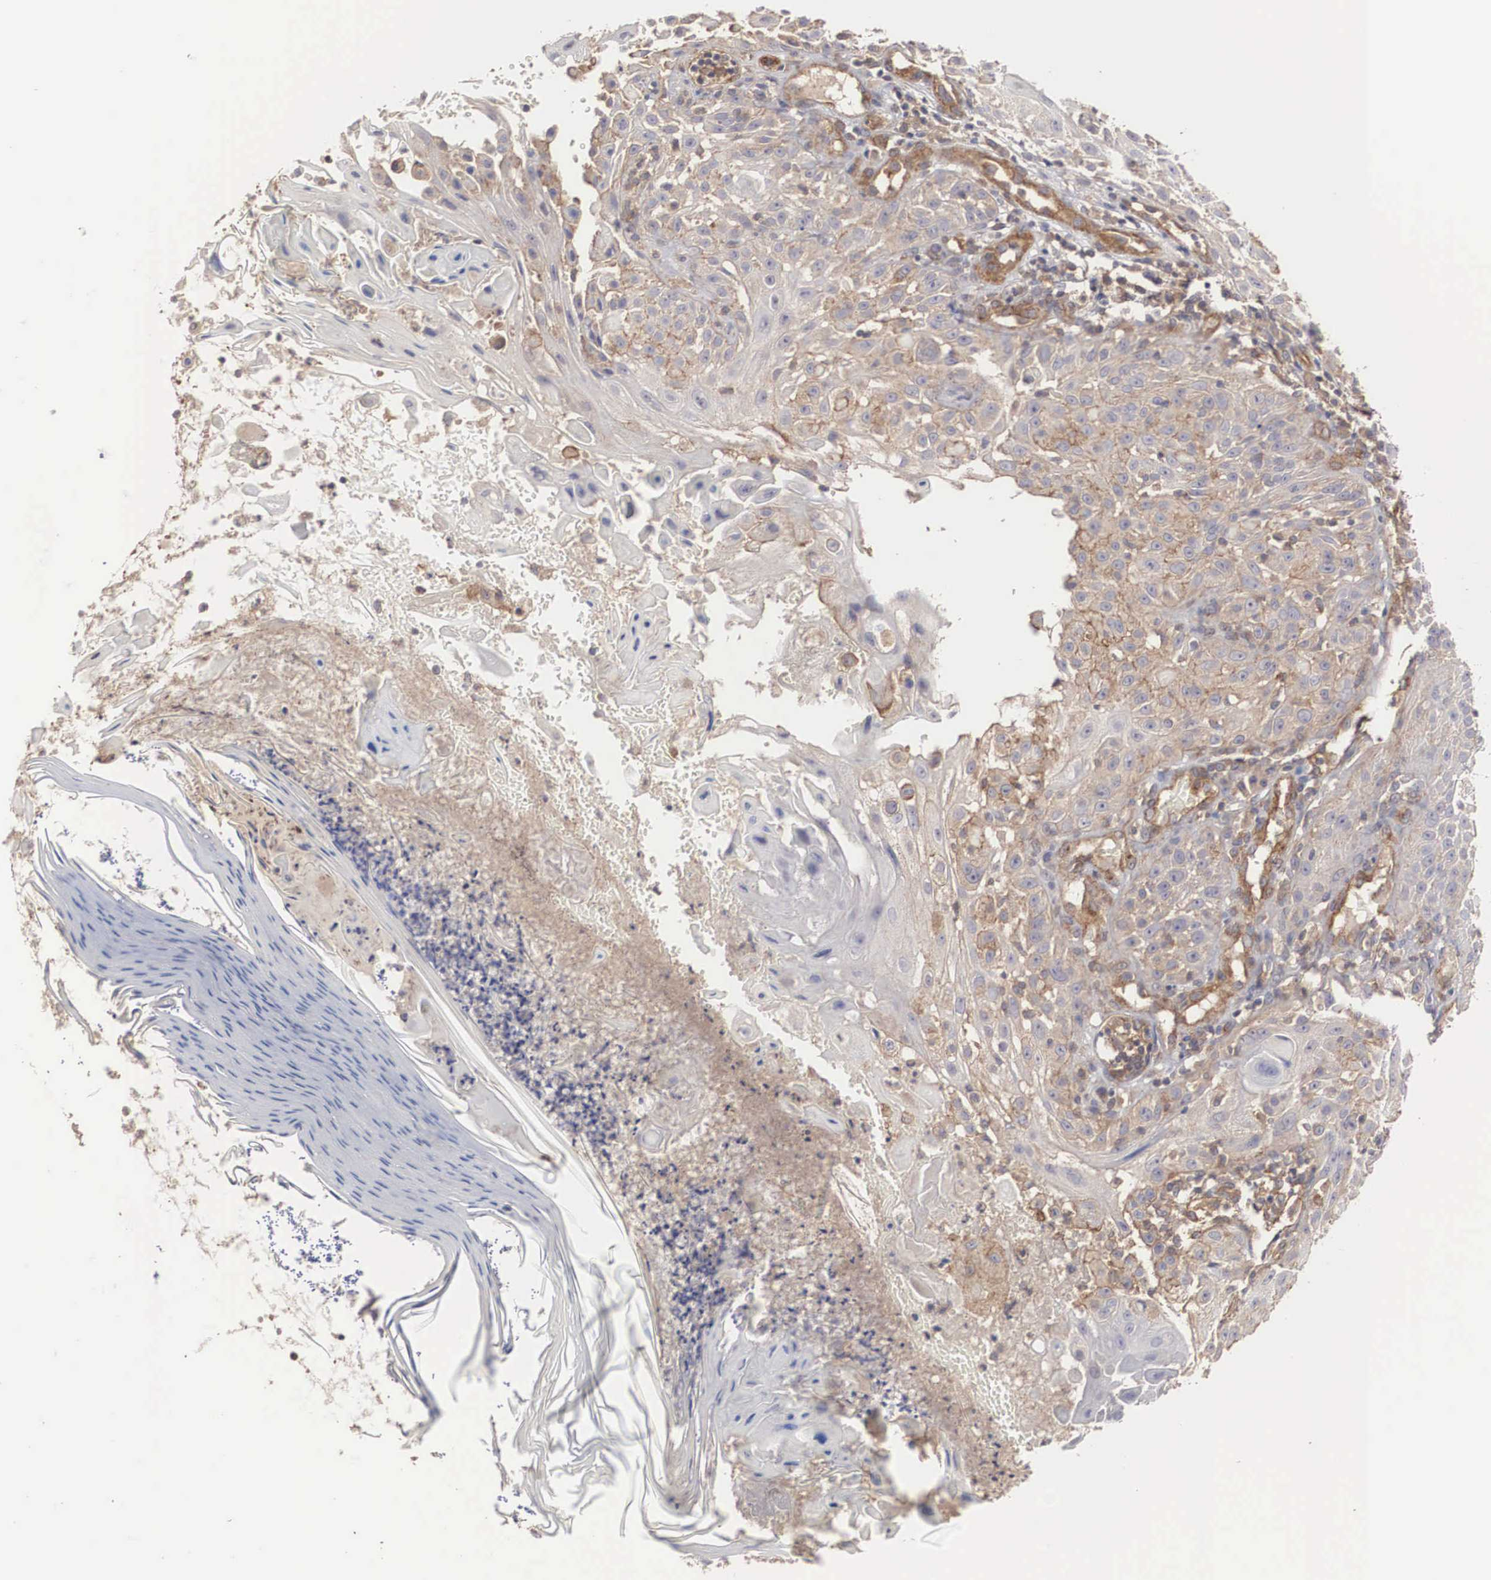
{"staining": {"intensity": "weak", "quantity": "25%-75%", "location": "cytoplasmic/membranous"}, "tissue": "skin cancer", "cell_type": "Tumor cells", "image_type": "cancer", "snomed": [{"axis": "morphology", "description": "Squamous cell carcinoma, NOS"}, {"axis": "topography", "description": "Skin"}], "caption": "This histopathology image shows immunohistochemistry (IHC) staining of human skin squamous cell carcinoma, with low weak cytoplasmic/membranous positivity in approximately 25%-75% of tumor cells.", "gene": "ARMCX4", "patient": {"sex": "female", "age": 89}}